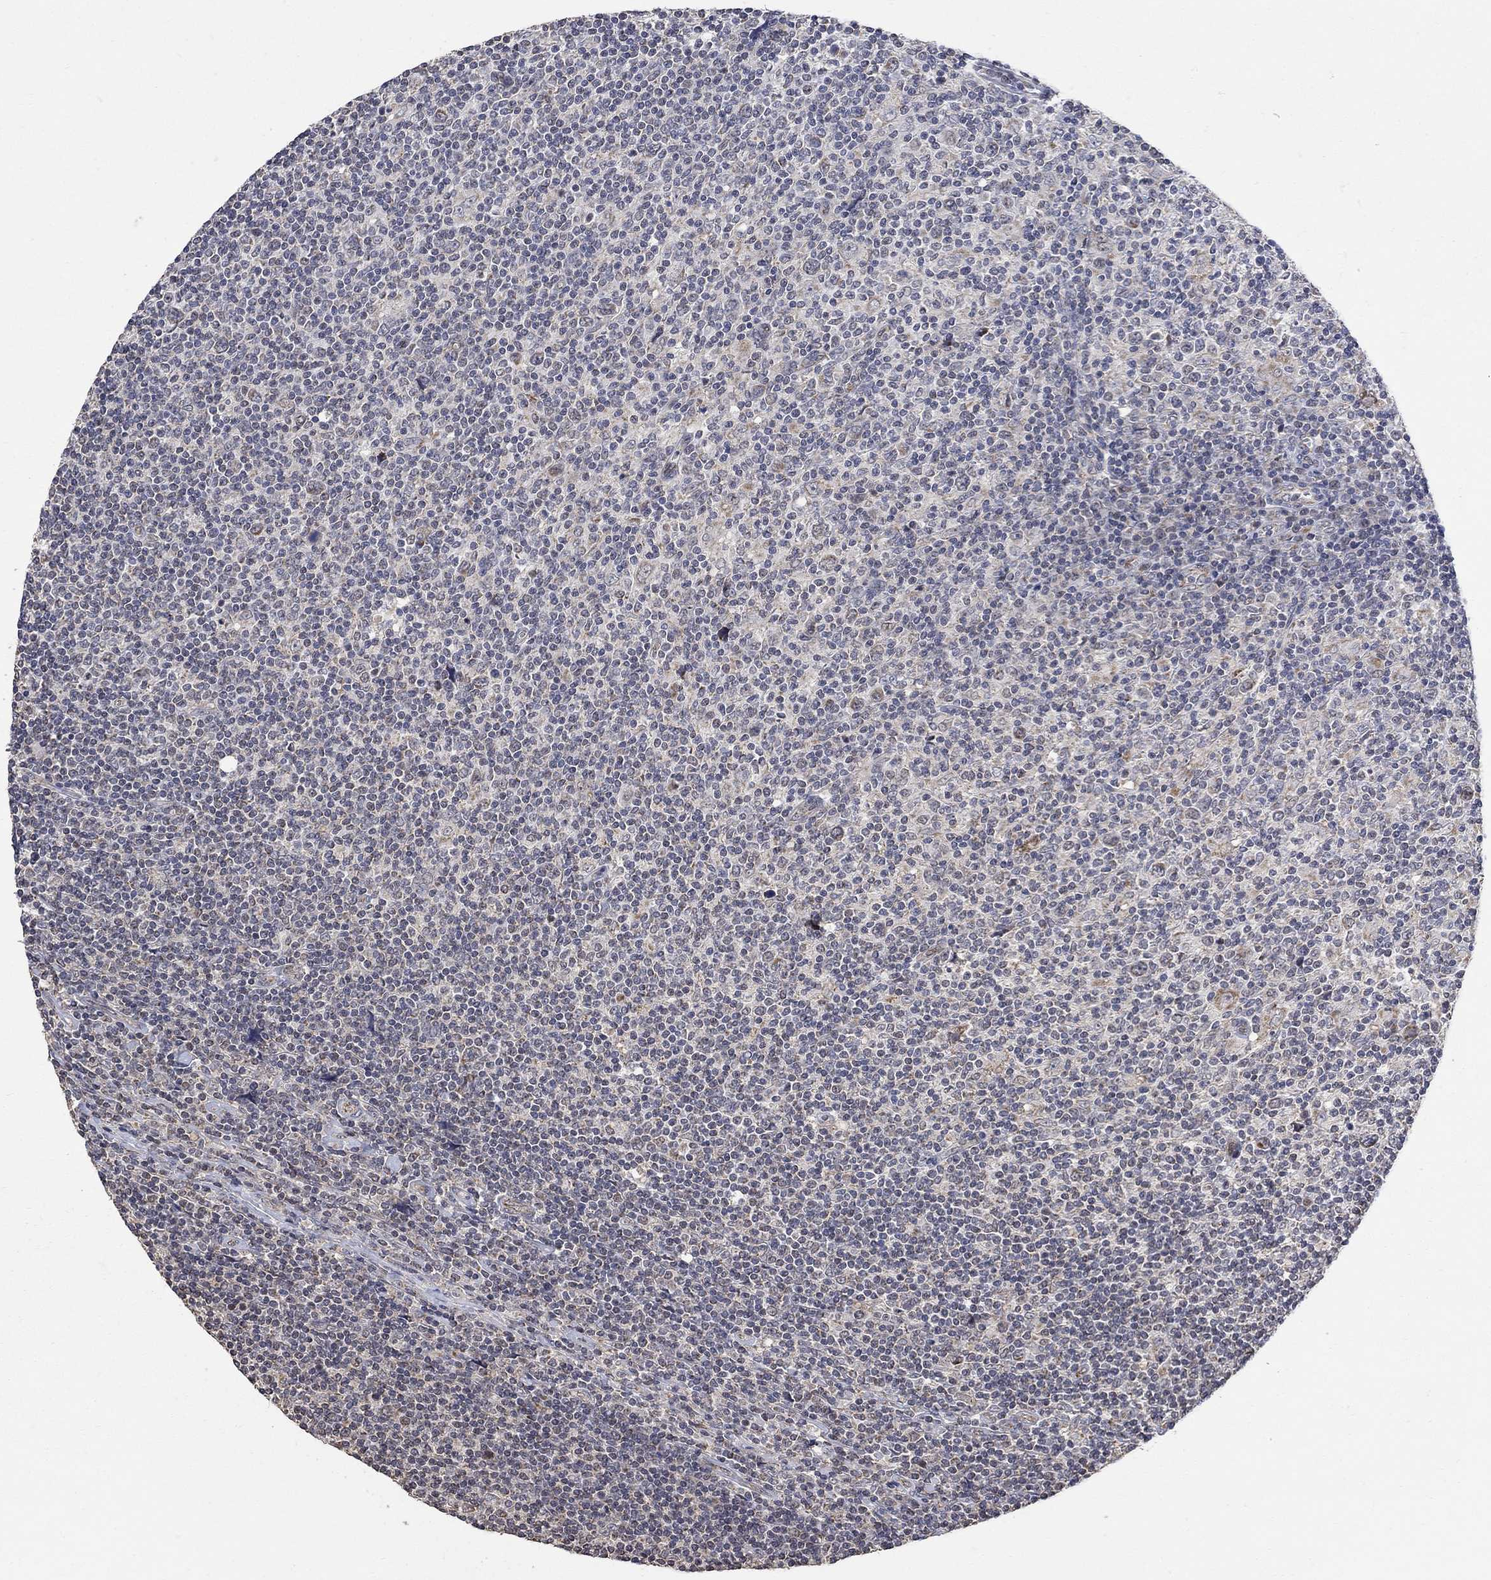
{"staining": {"intensity": "negative", "quantity": "none", "location": "none"}, "tissue": "lymphoma", "cell_type": "Tumor cells", "image_type": "cancer", "snomed": [{"axis": "morphology", "description": "Hodgkin's disease, NOS"}, {"axis": "topography", "description": "Lymph node"}], "caption": "Immunohistochemistry histopathology image of lymphoma stained for a protein (brown), which reveals no expression in tumor cells.", "gene": "ANKRA2", "patient": {"sex": "male", "age": 40}}